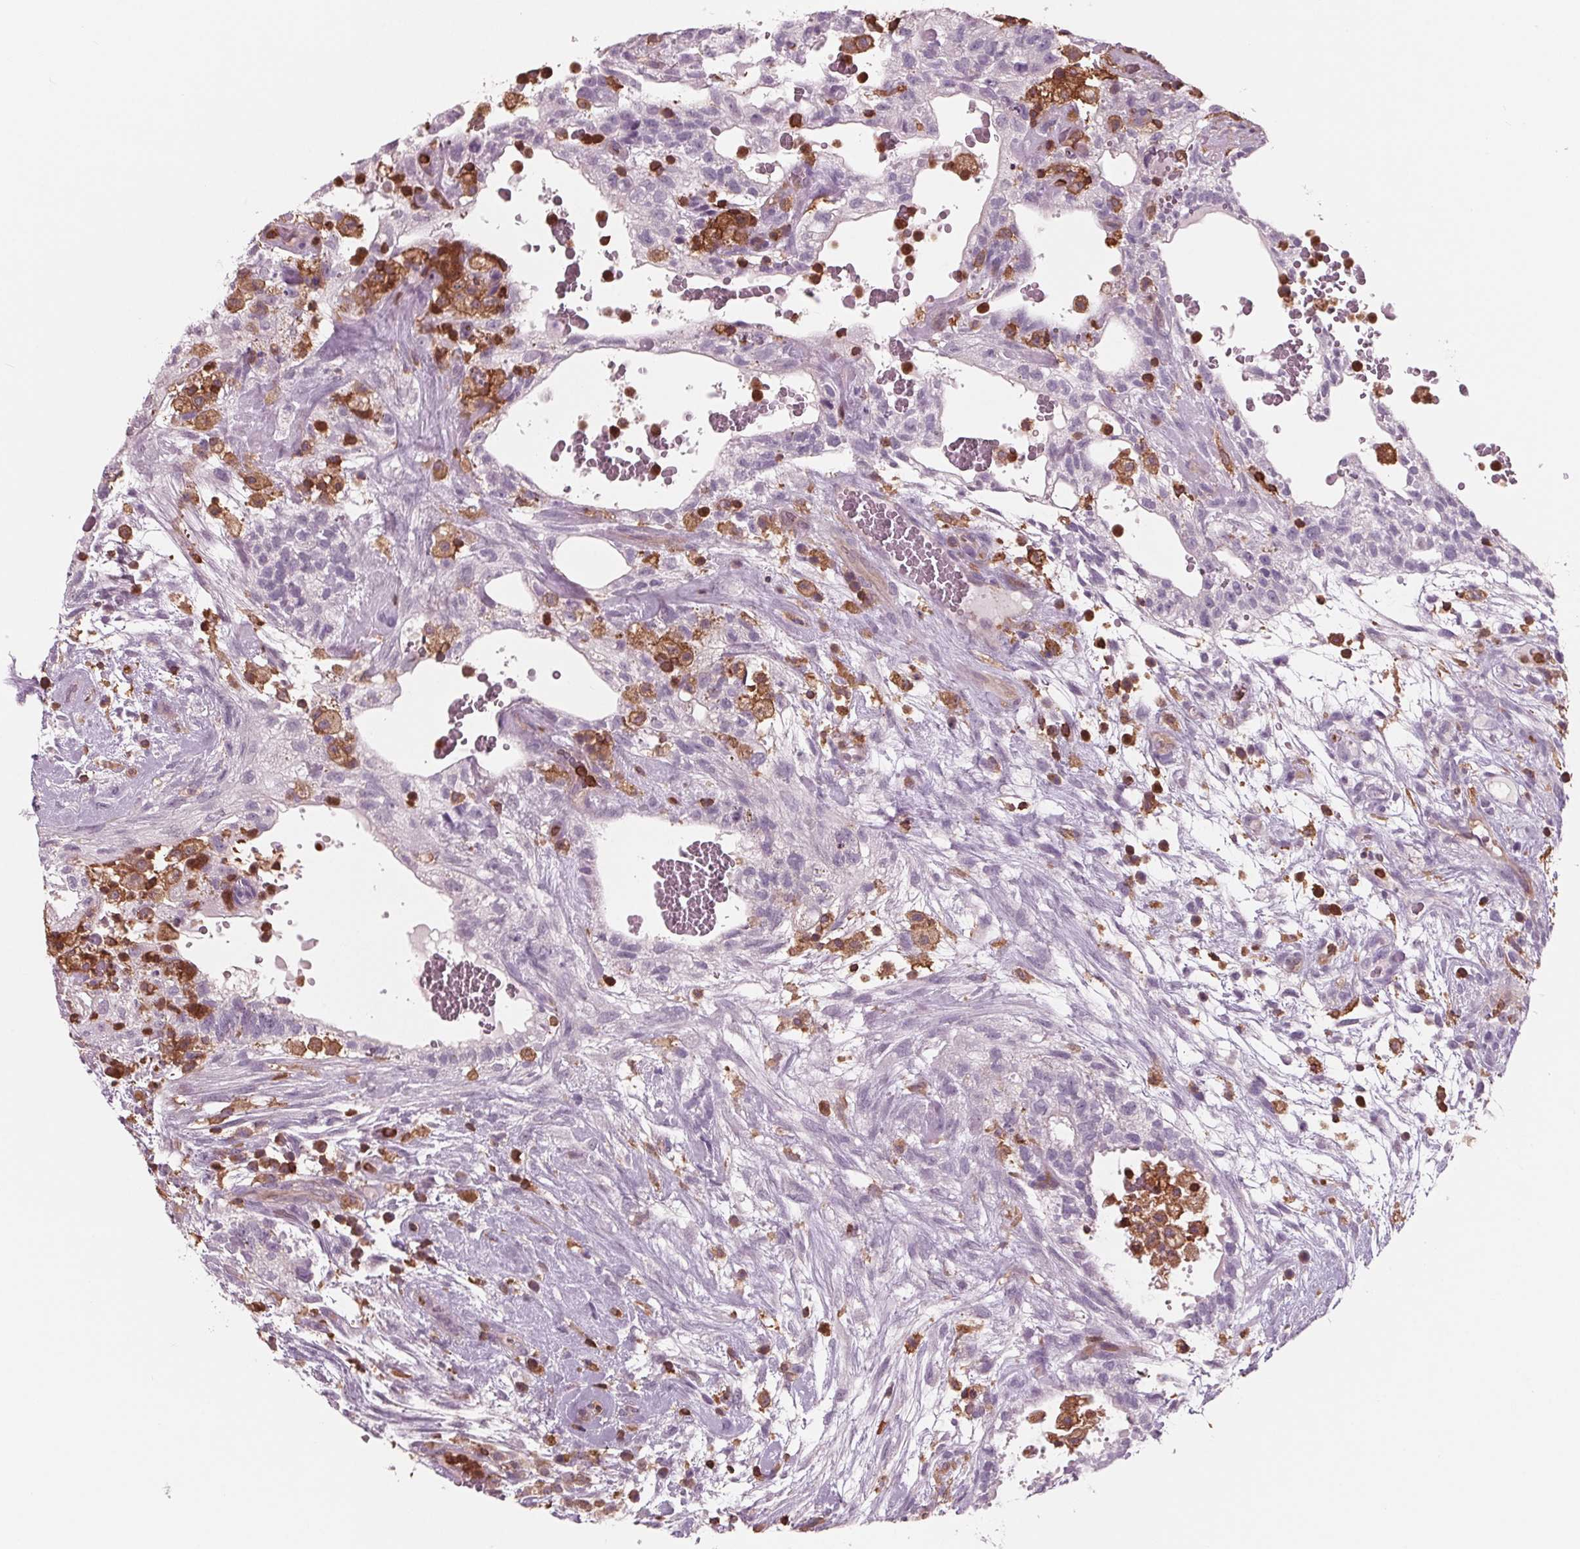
{"staining": {"intensity": "negative", "quantity": "none", "location": "none"}, "tissue": "testis cancer", "cell_type": "Tumor cells", "image_type": "cancer", "snomed": [{"axis": "morphology", "description": "Normal tissue, NOS"}, {"axis": "morphology", "description": "Carcinoma, Embryonal, NOS"}, {"axis": "topography", "description": "Testis"}], "caption": "IHC photomicrograph of testis cancer stained for a protein (brown), which displays no positivity in tumor cells. (DAB (3,3'-diaminobenzidine) immunohistochemistry (IHC) with hematoxylin counter stain).", "gene": "ARHGAP25", "patient": {"sex": "male", "age": 32}}